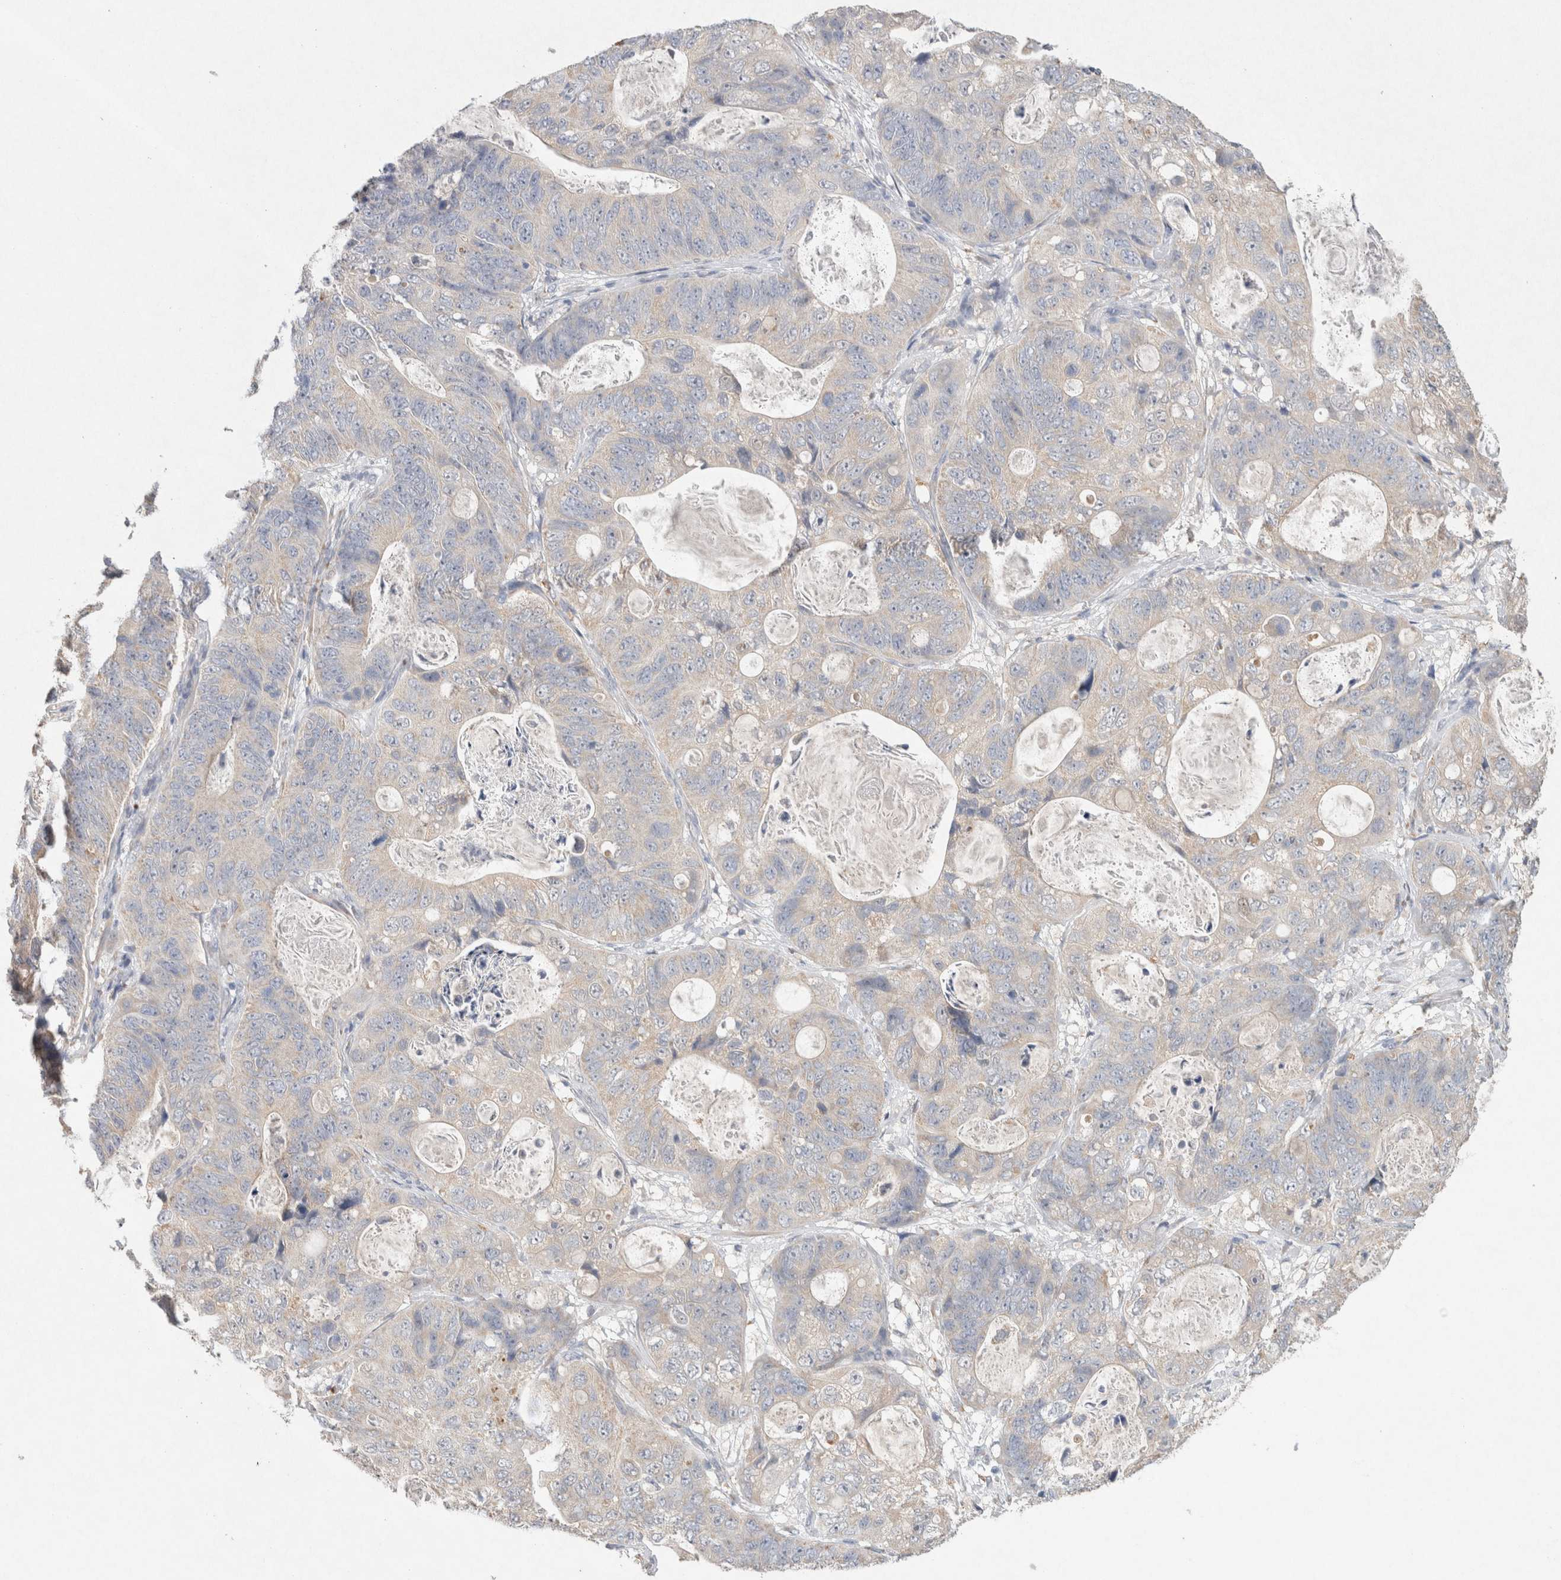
{"staining": {"intensity": "negative", "quantity": "none", "location": "none"}, "tissue": "stomach cancer", "cell_type": "Tumor cells", "image_type": "cancer", "snomed": [{"axis": "morphology", "description": "Normal tissue, NOS"}, {"axis": "morphology", "description": "Adenocarcinoma, NOS"}, {"axis": "topography", "description": "Stomach"}], "caption": "A micrograph of adenocarcinoma (stomach) stained for a protein displays no brown staining in tumor cells.", "gene": "RAB14", "patient": {"sex": "female", "age": 89}}